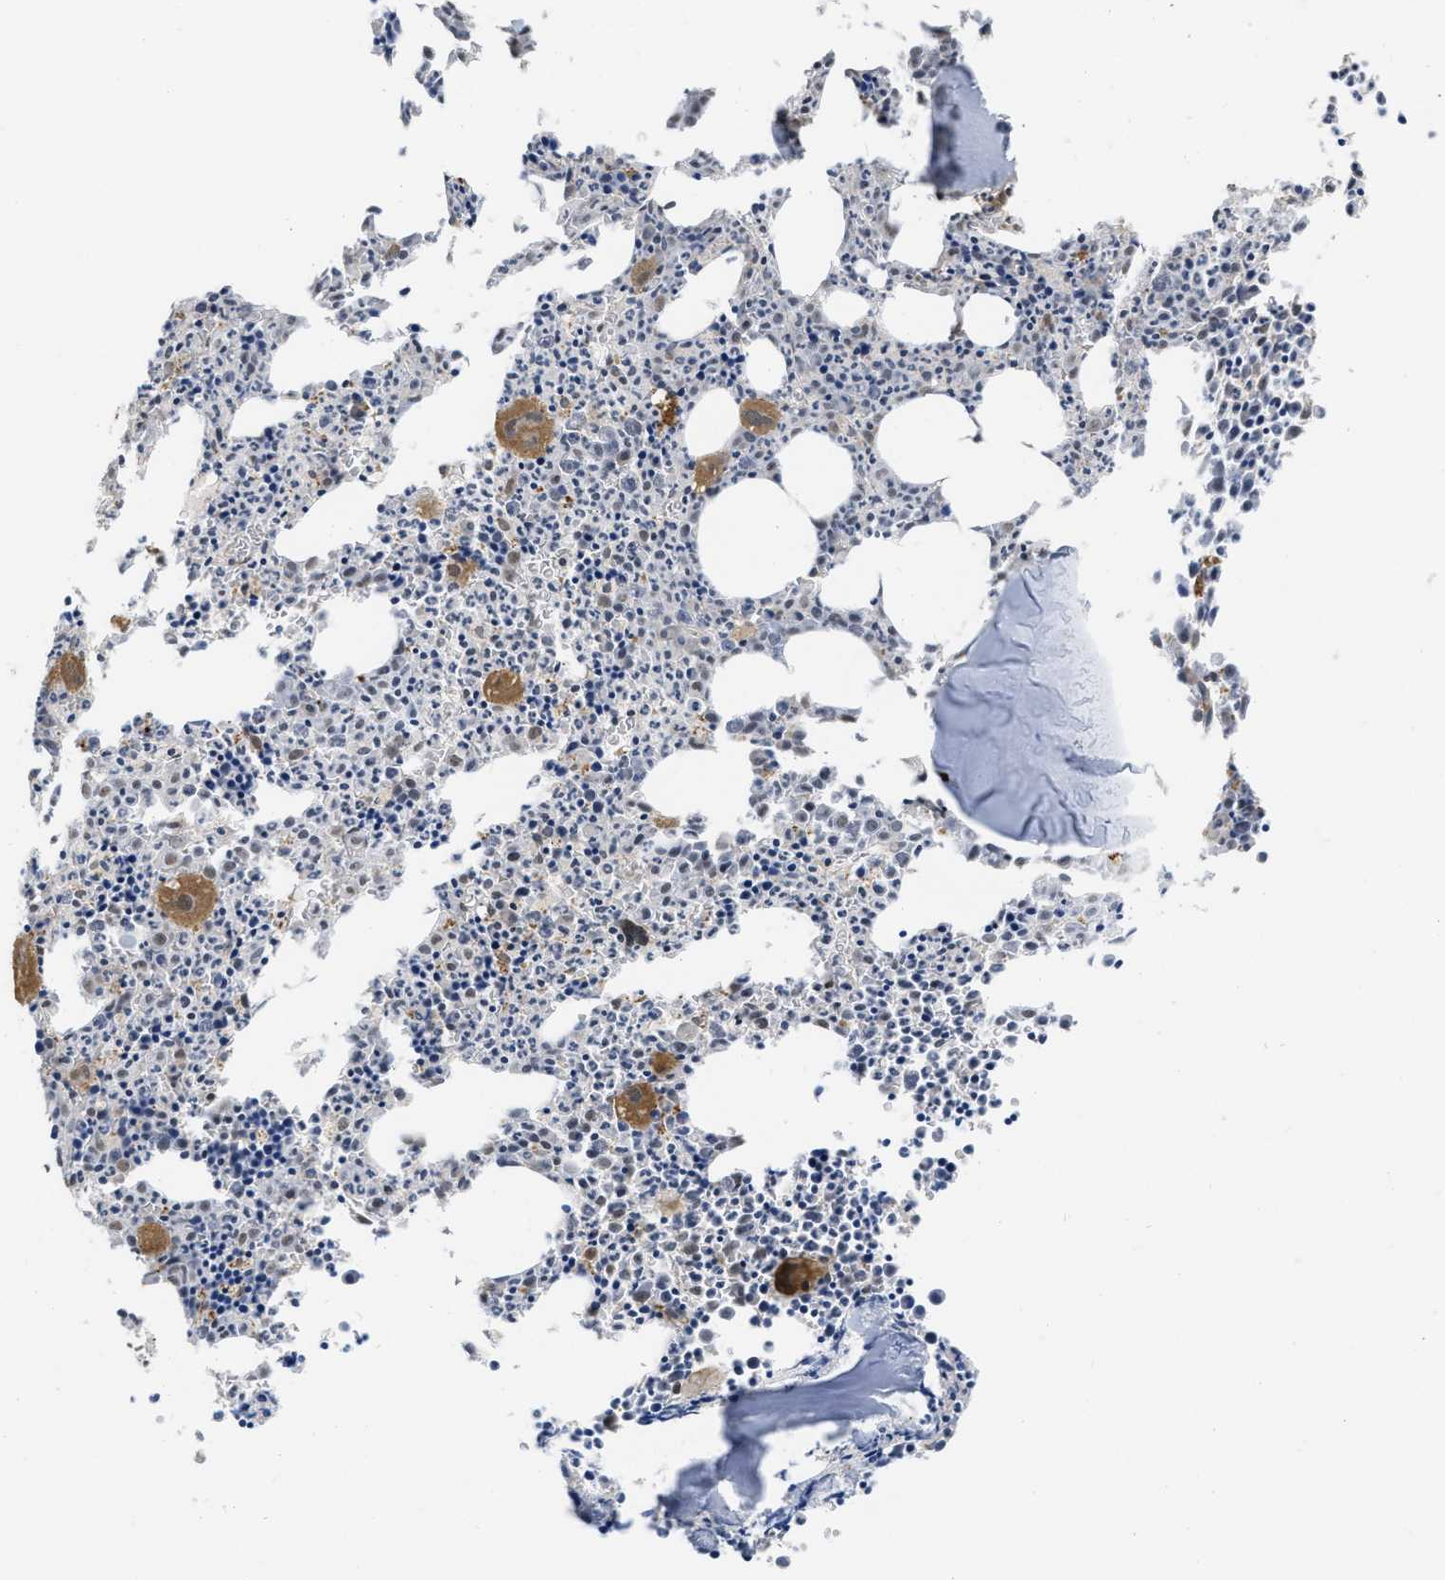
{"staining": {"intensity": "moderate", "quantity": "25%-75%", "location": "cytoplasmic/membranous"}, "tissue": "bone marrow", "cell_type": "Hematopoietic cells", "image_type": "normal", "snomed": [{"axis": "morphology", "description": "Normal tissue, NOS"}, {"axis": "morphology", "description": "Inflammation, NOS"}, {"axis": "topography", "description": "Bone marrow"}], "caption": "An immunohistochemistry micrograph of unremarkable tissue is shown. Protein staining in brown shows moderate cytoplasmic/membranous positivity in bone marrow within hematopoietic cells. The protein is shown in brown color, while the nuclei are stained blue.", "gene": "NAPEPLD", "patient": {"sex": "male", "age": 31}}